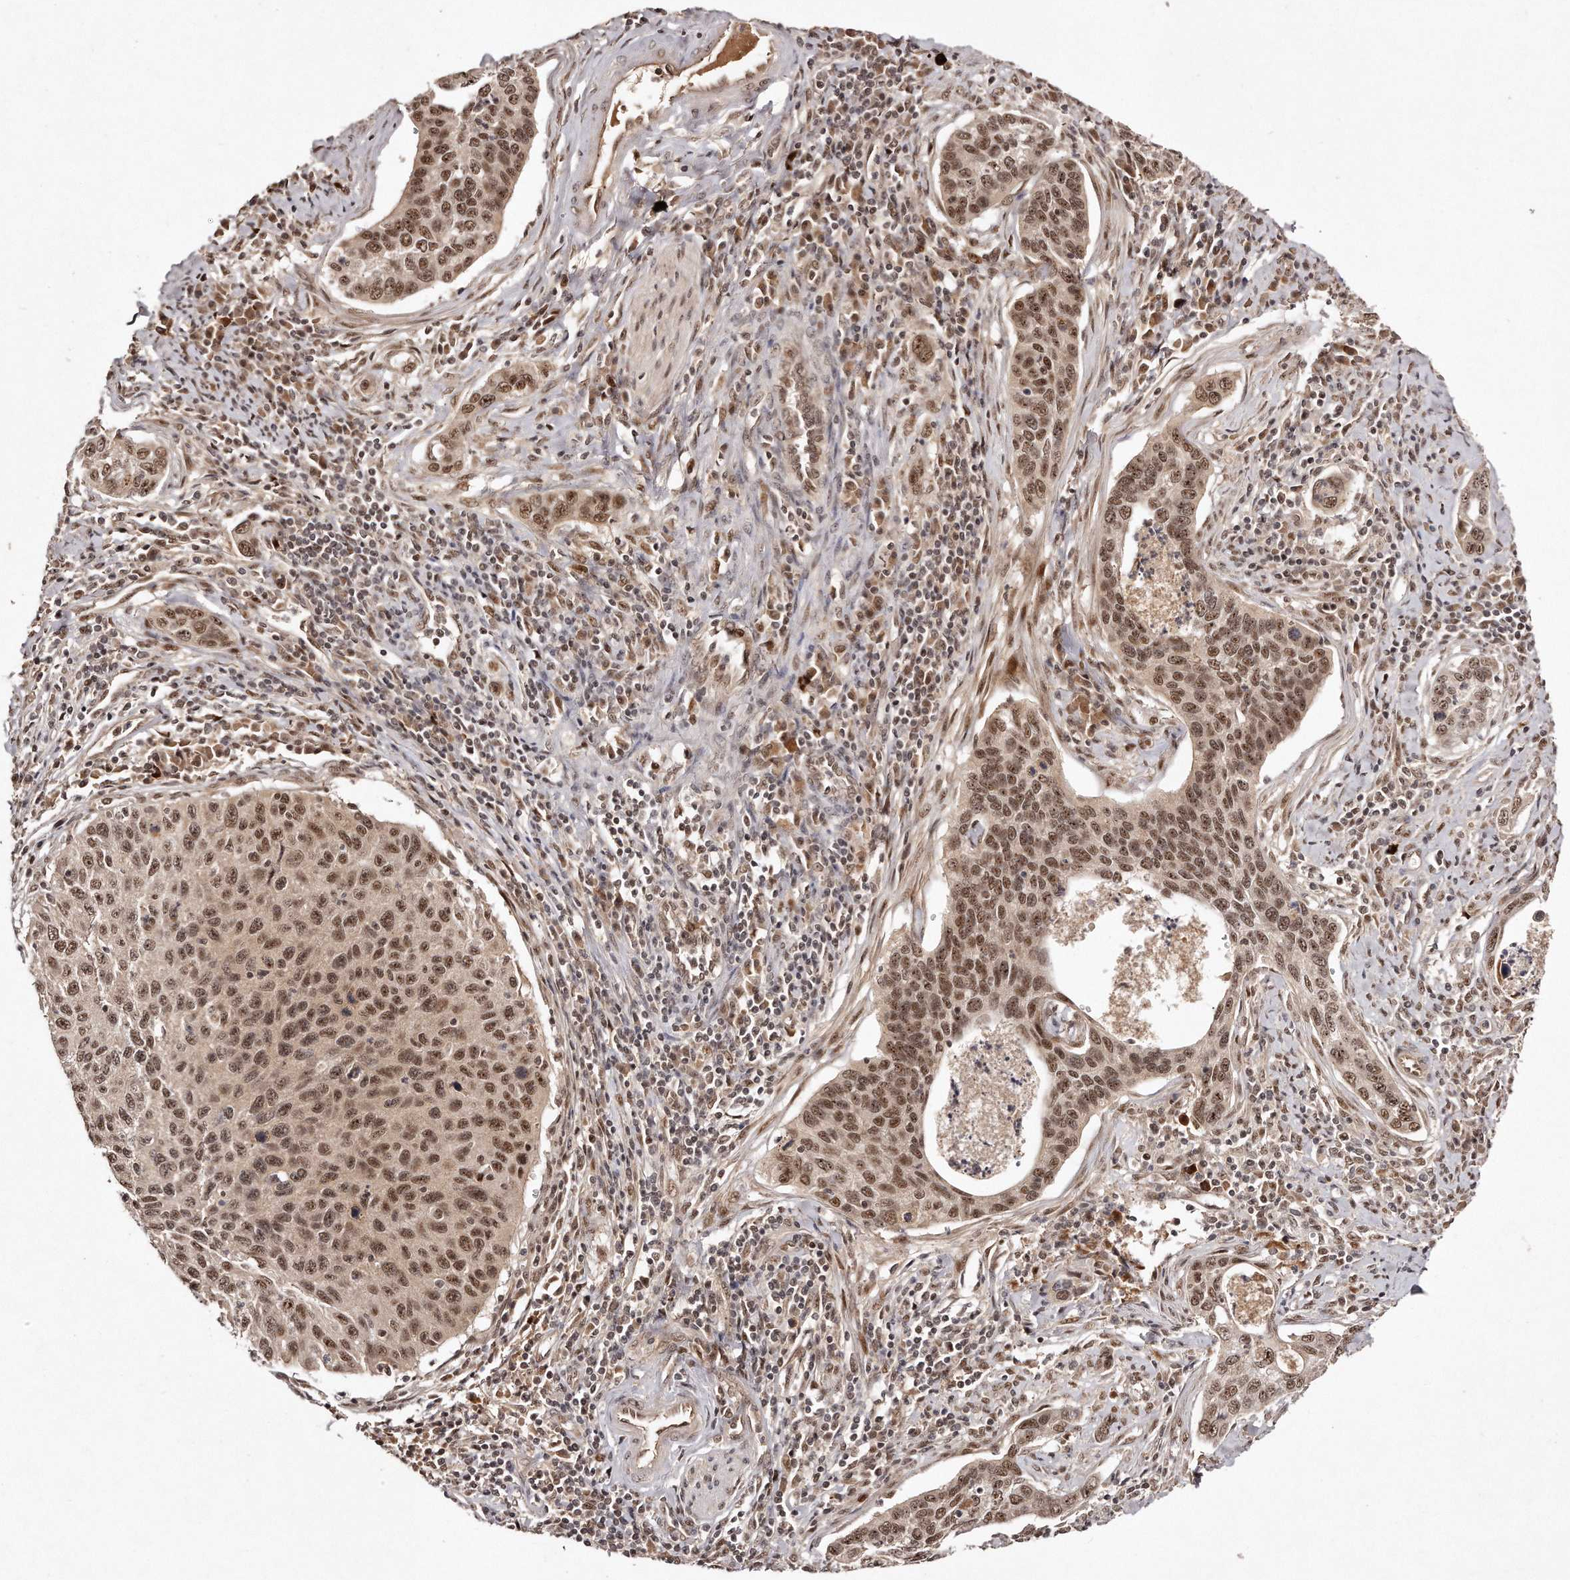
{"staining": {"intensity": "moderate", "quantity": ">75%", "location": "nuclear"}, "tissue": "cervical cancer", "cell_type": "Tumor cells", "image_type": "cancer", "snomed": [{"axis": "morphology", "description": "Squamous cell carcinoma, NOS"}, {"axis": "topography", "description": "Cervix"}], "caption": "Immunohistochemistry staining of cervical squamous cell carcinoma, which shows medium levels of moderate nuclear expression in approximately >75% of tumor cells indicating moderate nuclear protein staining. The staining was performed using DAB (brown) for protein detection and nuclei were counterstained in hematoxylin (blue).", "gene": "SOX4", "patient": {"sex": "female", "age": 53}}